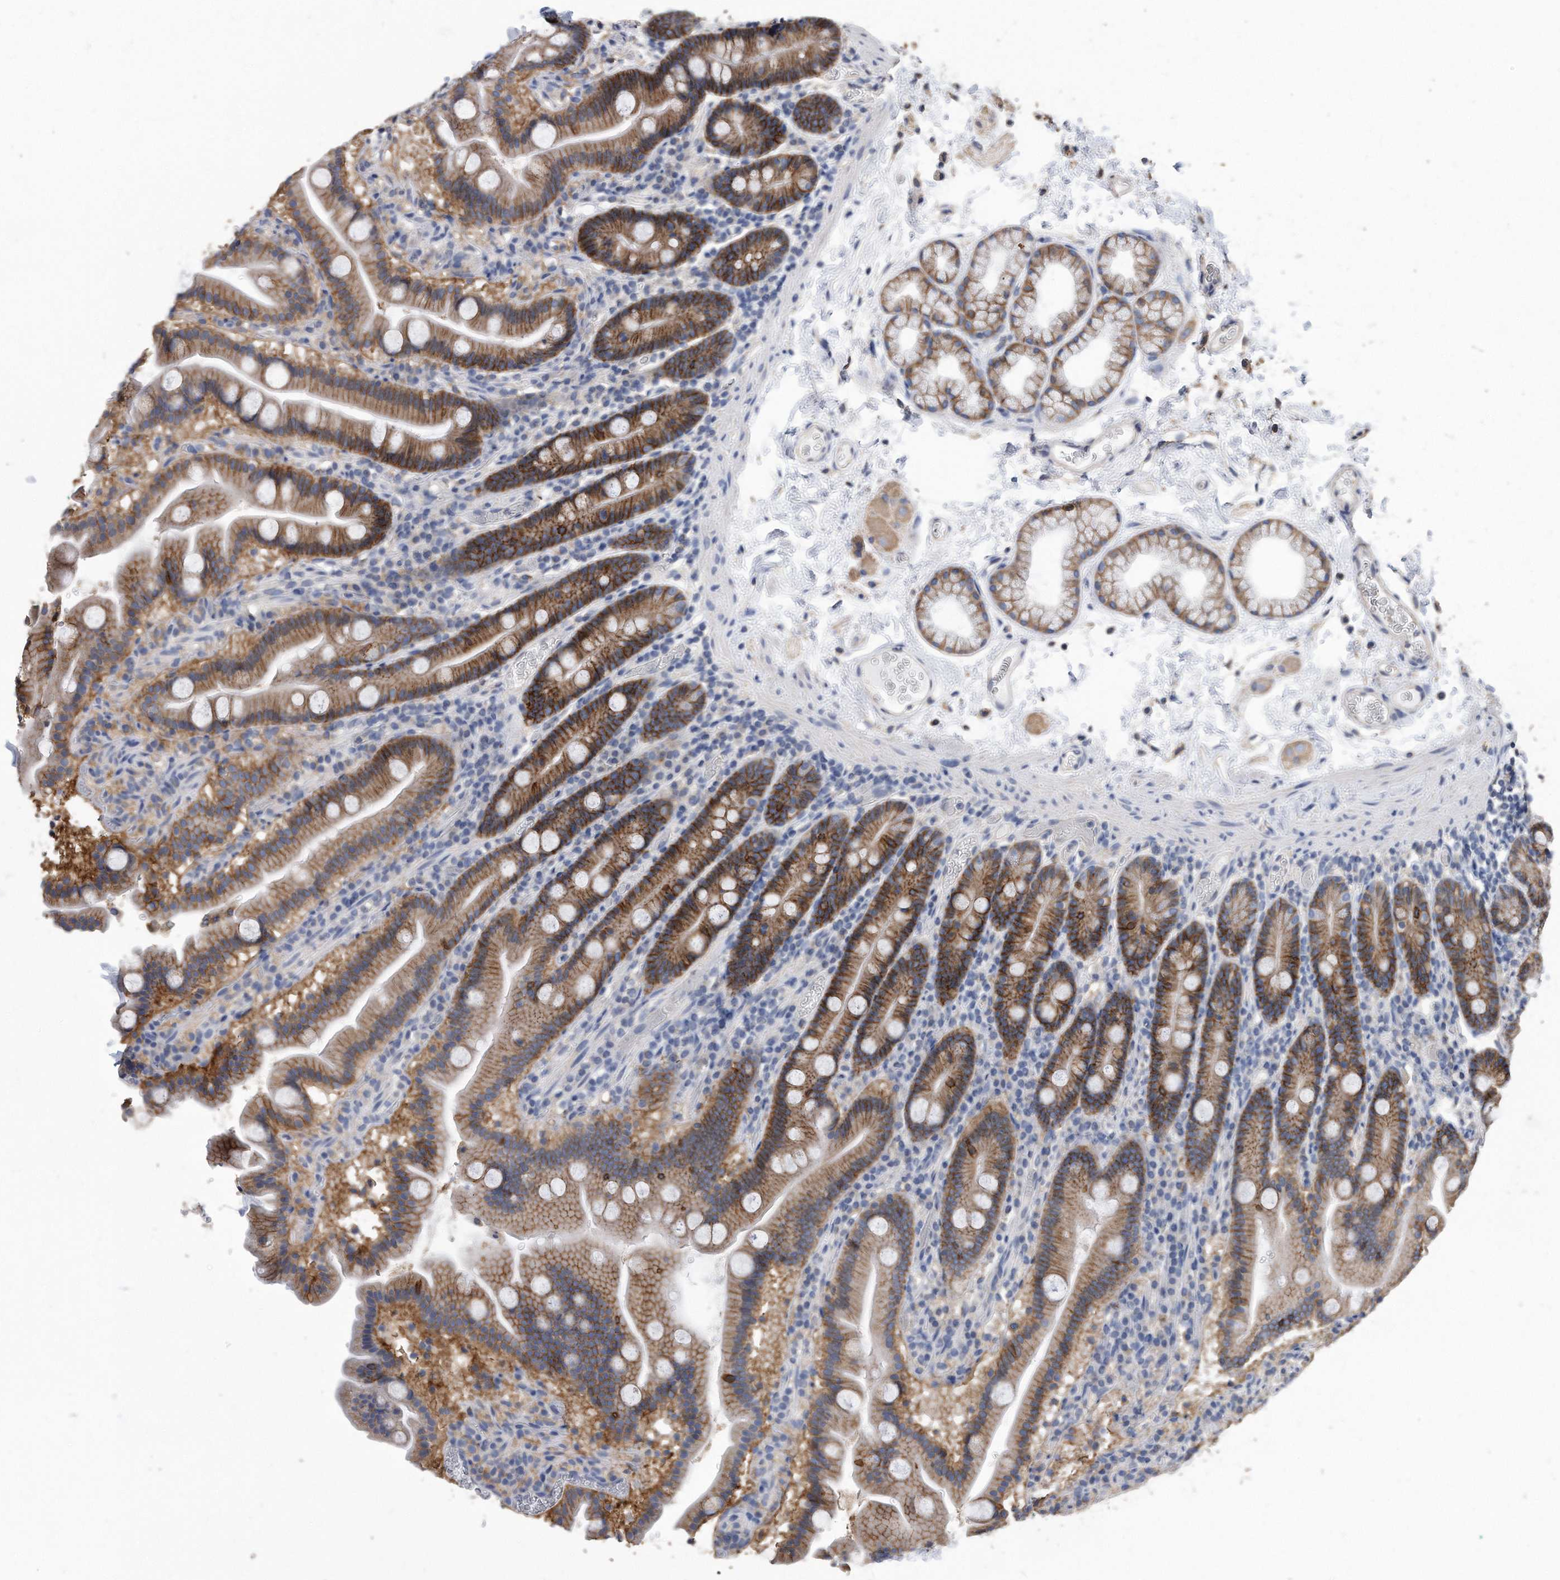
{"staining": {"intensity": "moderate", "quantity": ">75%", "location": "cytoplasmic/membranous"}, "tissue": "duodenum", "cell_type": "Glandular cells", "image_type": "normal", "snomed": [{"axis": "morphology", "description": "Normal tissue, NOS"}, {"axis": "topography", "description": "Duodenum"}], "caption": "Immunohistochemistry (IHC) photomicrograph of normal human duodenum stained for a protein (brown), which demonstrates medium levels of moderate cytoplasmic/membranous expression in about >75% of glandular cells.", "gene": "CDCP1", "patient": {"sex": "male", "age": 55}}